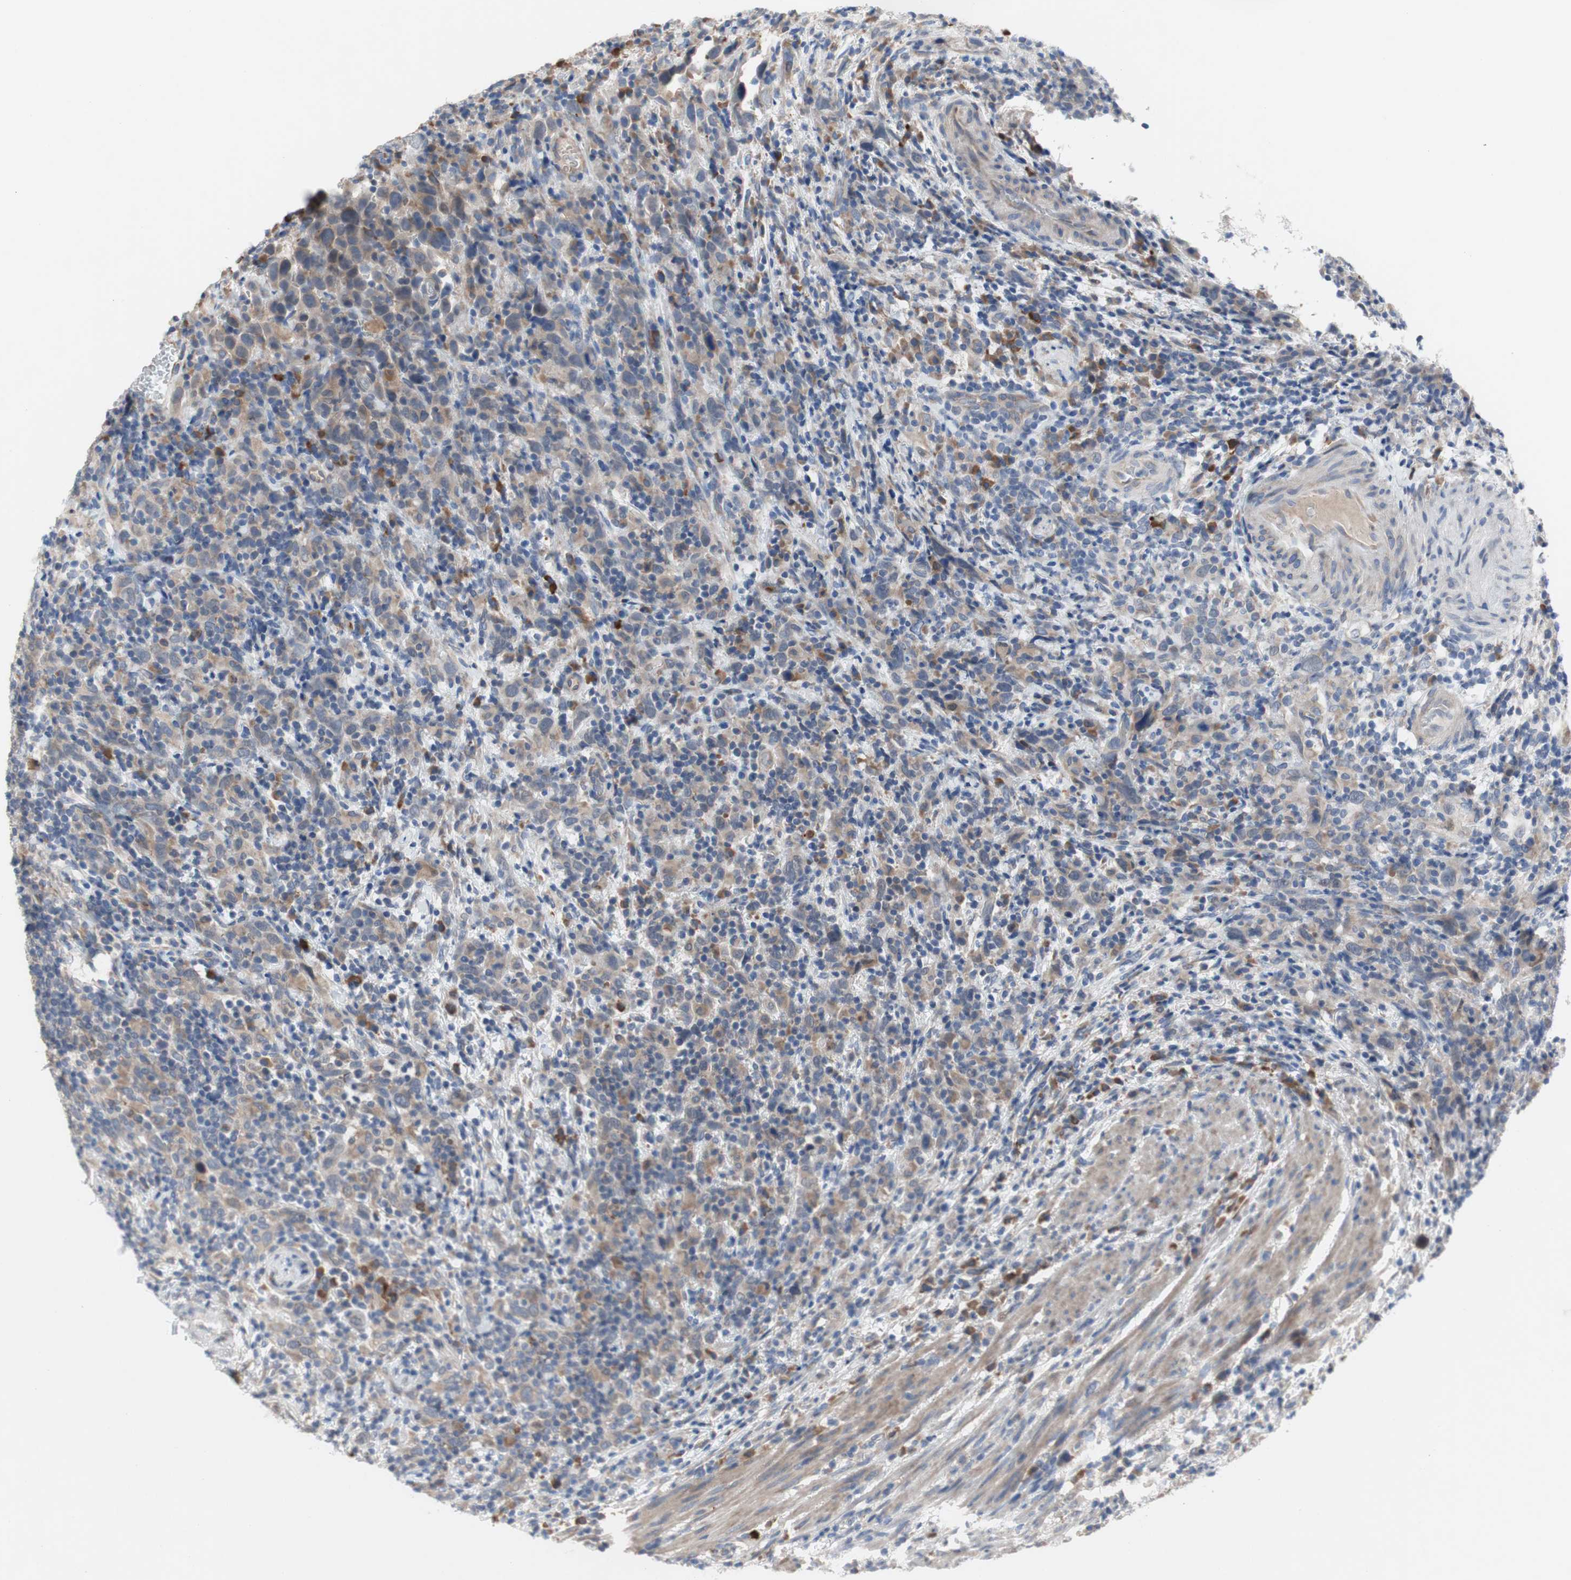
{"staining": {"intensity": "moderate", "quantity": ">75%", "location": "cytoplasmic/membranous"}, "tissue": "urothelial cancer", "cell_type": "Tumor cells", "image_type": "cancer", "snomed": [{"axis": "morphology", "description": "Urothelial carcinoma, High grade"}, {"axis": "topography", "description": "Urinary bladder"}], "caption": "Immunohistochemical staining of high-grade urothelial carcinoma reveals medium levels of moderate cytoplasmic/membranous expression in approximately >75% of tumor cells.", "gene": "TTC14", "patient": {"sex": "male", "age": 61}}